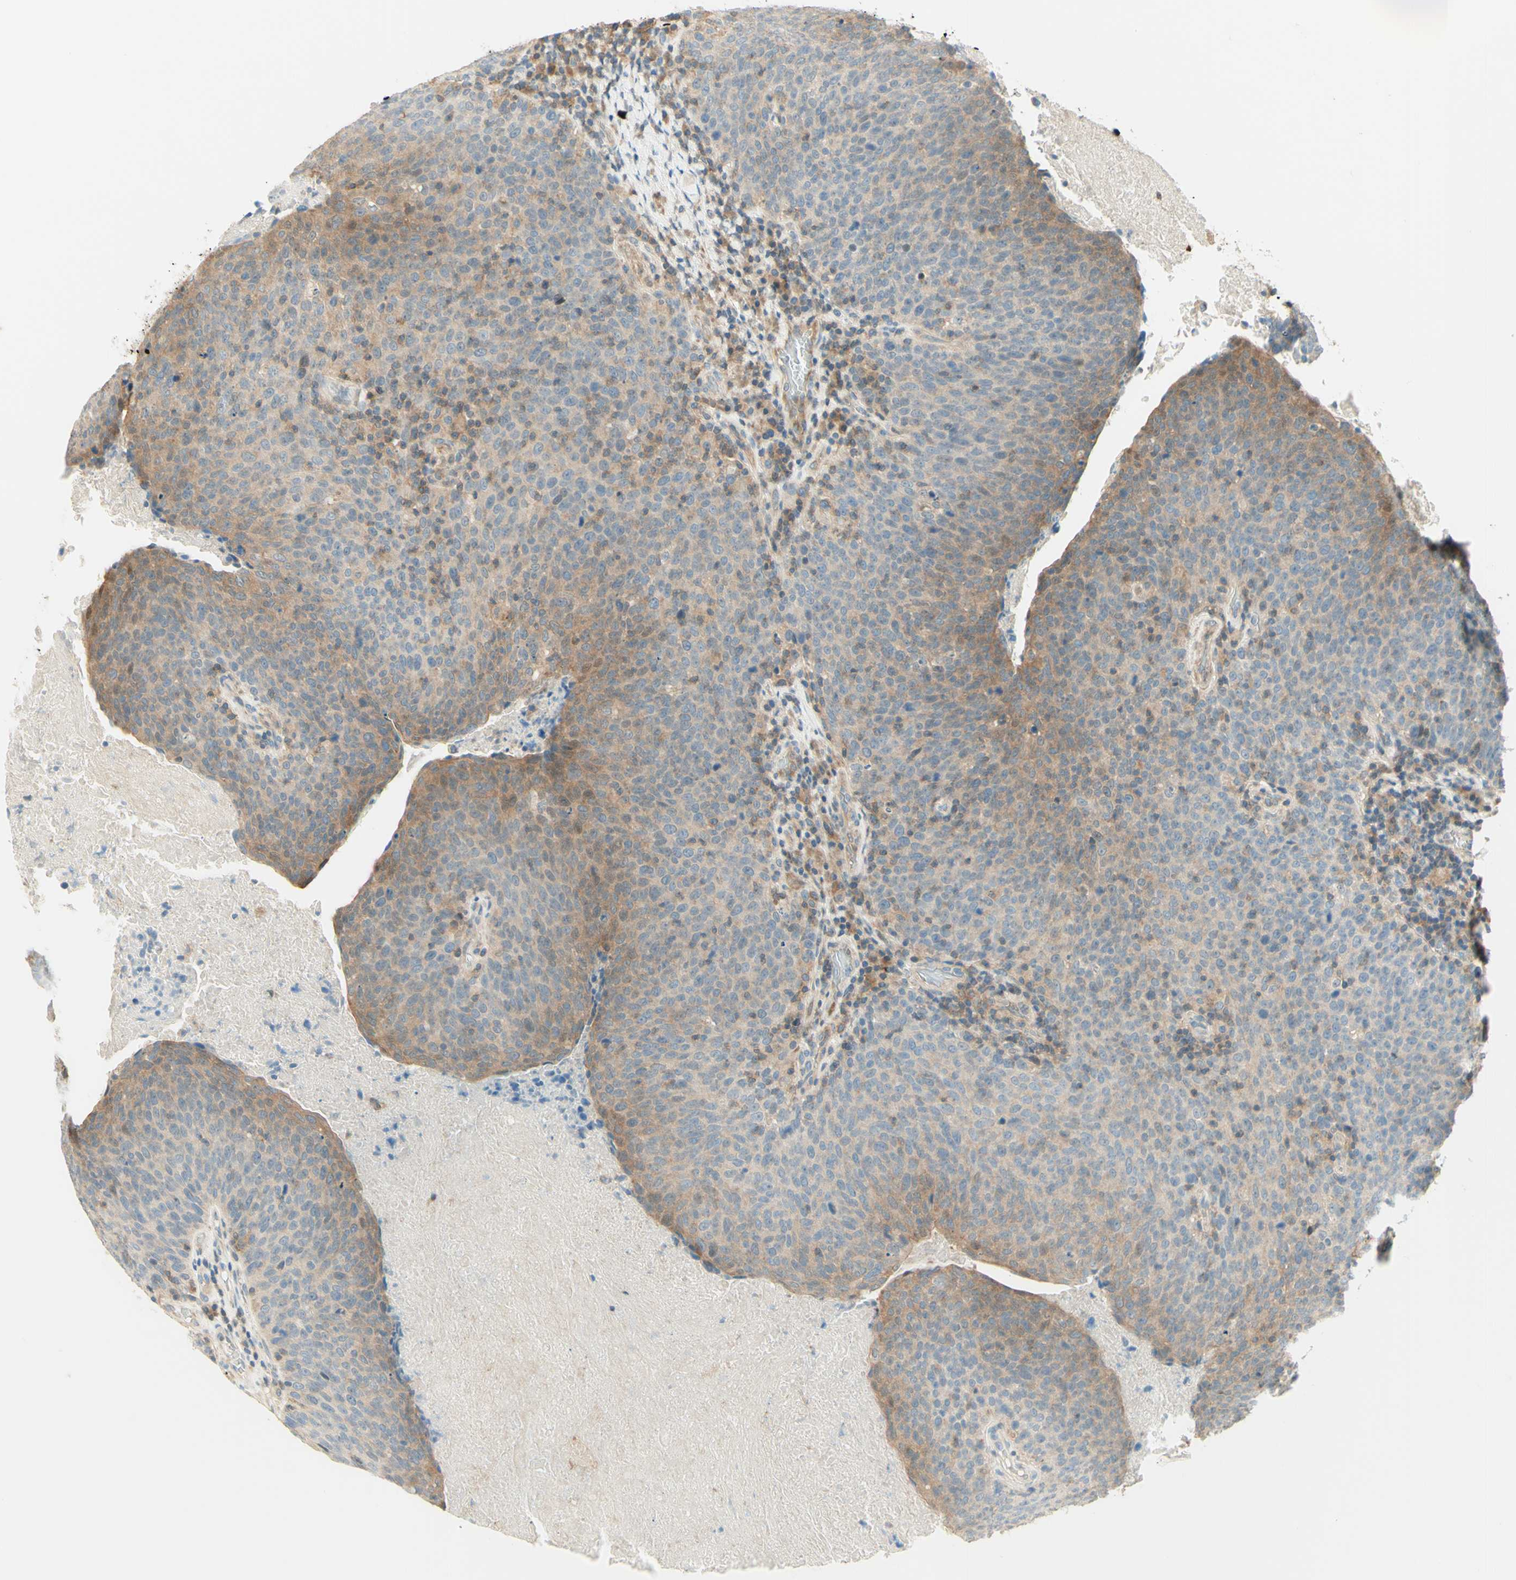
{"staining": {"intensity": "moderate", "quantity": "25%-75%", "location": "cytoplasmic/membranous"}, "tissue": "head and neck cancer", "cell_type": "Tumor cells", "image_type": "cancer", "snomed": [{"axis": "morphology", "description": "Squamous cell carcinoma, NOS"}, {"axis": "morphology", "description": "Squamous cell carcinoma, metastatic, NOS"}, {"axis": "topography", "description": "Lymph node"}, {"axis": "topography", "description": "Head-Neck"}], "caption": "Tumor cells reveal moderate cytoplasmic/membranous expression in approximately 25%-75% of cells in squamous cell carcinoma (head and neck).", "gene": "PROM1", "patient": {"sex": "male", "age": 62}}